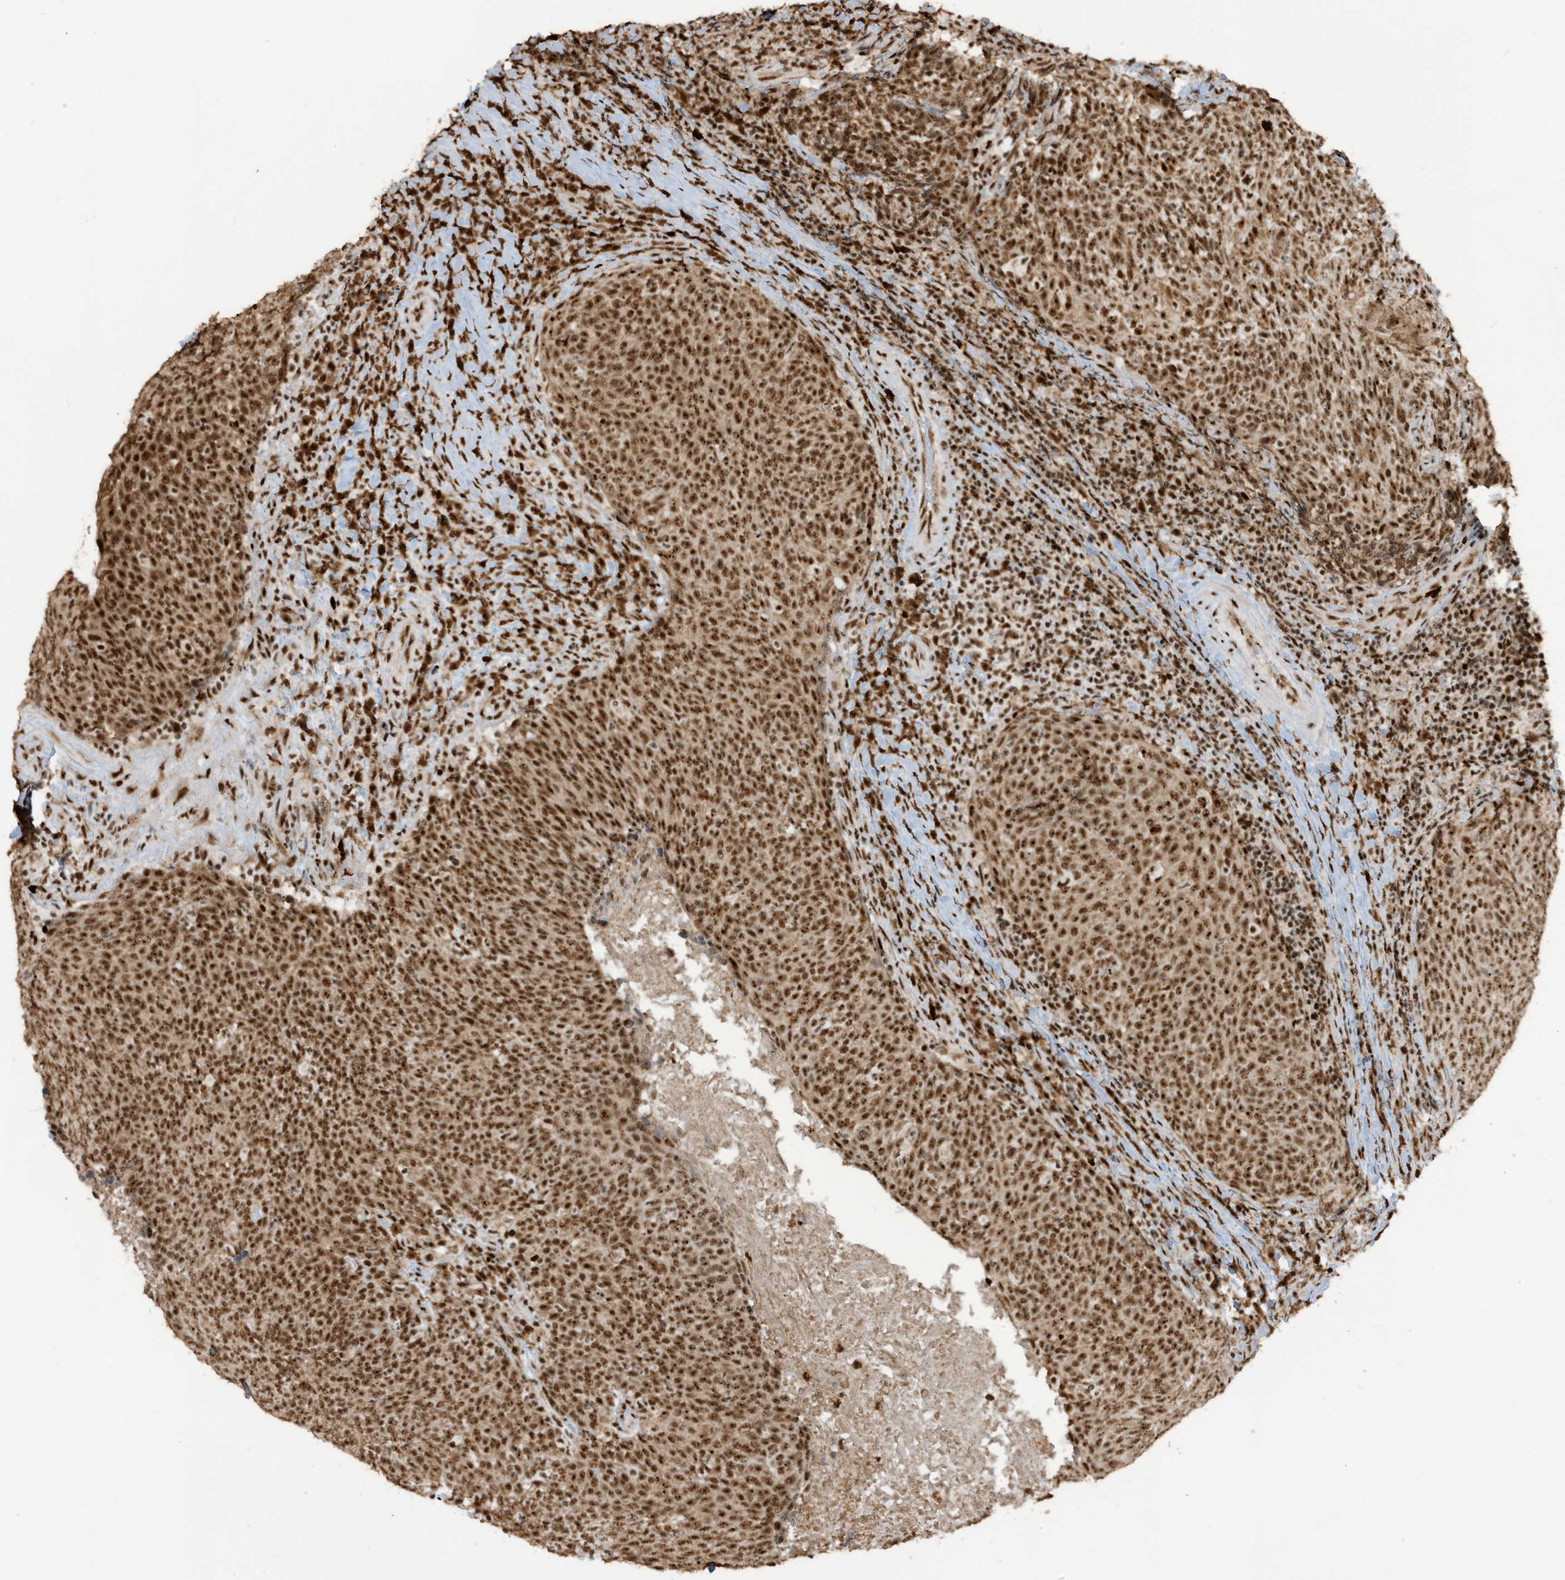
{"staining": {"intensity": "strong", "quantity": ">75%", "location": "nuclear"}, "tissue": "head and neck cancer", "cell_type": "Tumor cells", "image_type": "cancer", "snomed": [{"axis": "morphology", "description": "Squamous cell carcinoma, NOS"}, {"axis": "morphology", "description": "Squamous cell carcinoma, metastatic, NOS"}, {"axis": "topography", "description": "Lymph node"}, {"axis": "topography", "description": "Head-Neck"}], "caption": "Head and neck metastatic squamous cell carcinoma stained with immunohistochemistry (IHC) exhibits strong nuclear positivity in about >75% of tumor cells. Immunohistochemistry (ihc) stains the protein in brown and the nuclei are stained blue.", "gene": "LBH", "patient": {"sex": "male", "age": 62}}